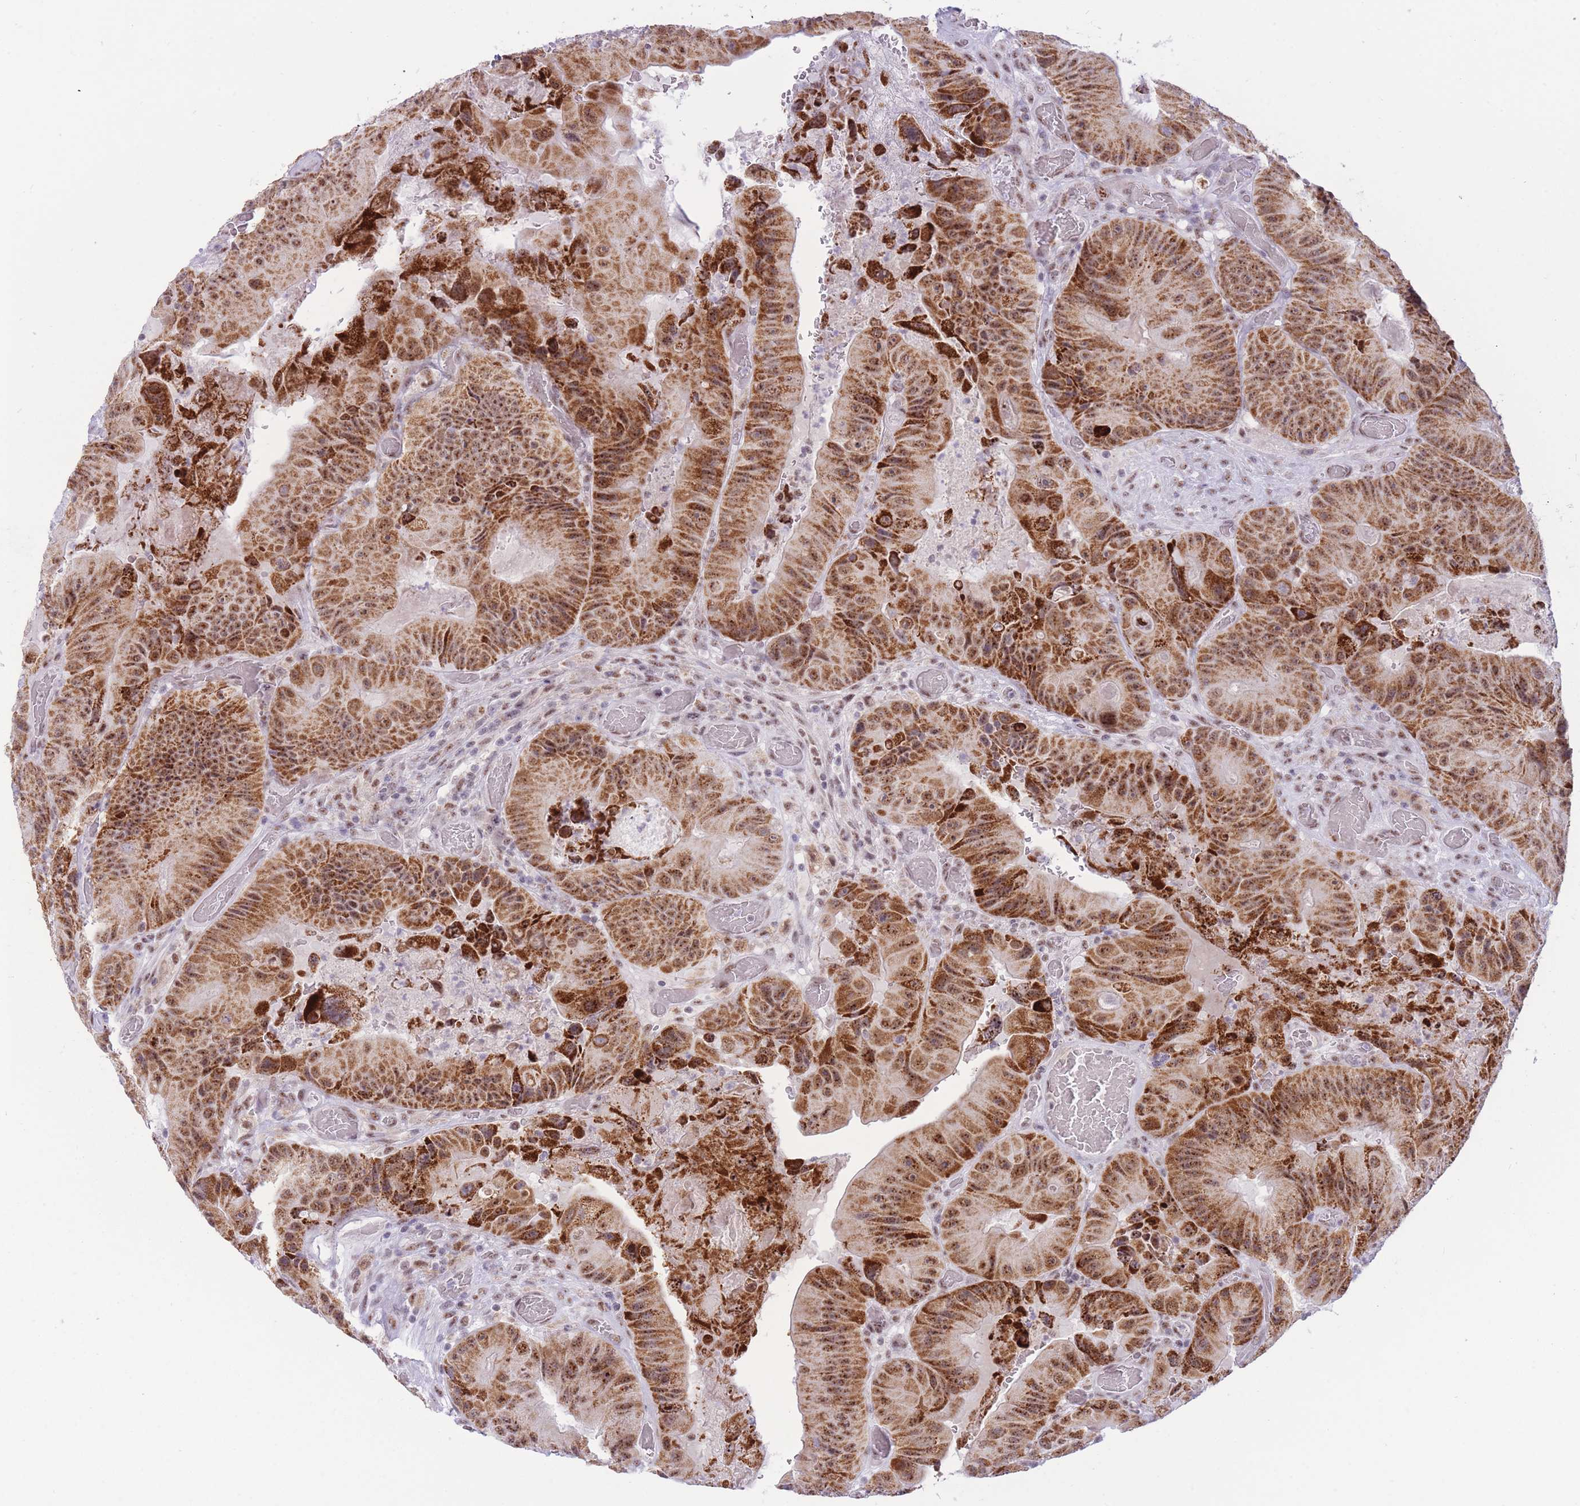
{"staining": {"intensity": "moderate", "quantity": ">75%", "location": "cytoplasmic/membranous,nuclear"}, "tissue": "colorectal cancer", "cell_type": "Tumor cells", "image_type": "cancer", "snomed": [{"axis": "morphology", "description": "Adenocarcinoma, NOS"}, {"axis": "topography", "description": "Colon"}], "caption": "About >75% of tumor cells in colorectal adenocarcinoma display moderate cytoplasmic/membranous and nuclear protein positivity as visualized by brown immunohistochemical staining.", "gene": "CYP2B6", "patient": {"sex": "female", "age": 86}}